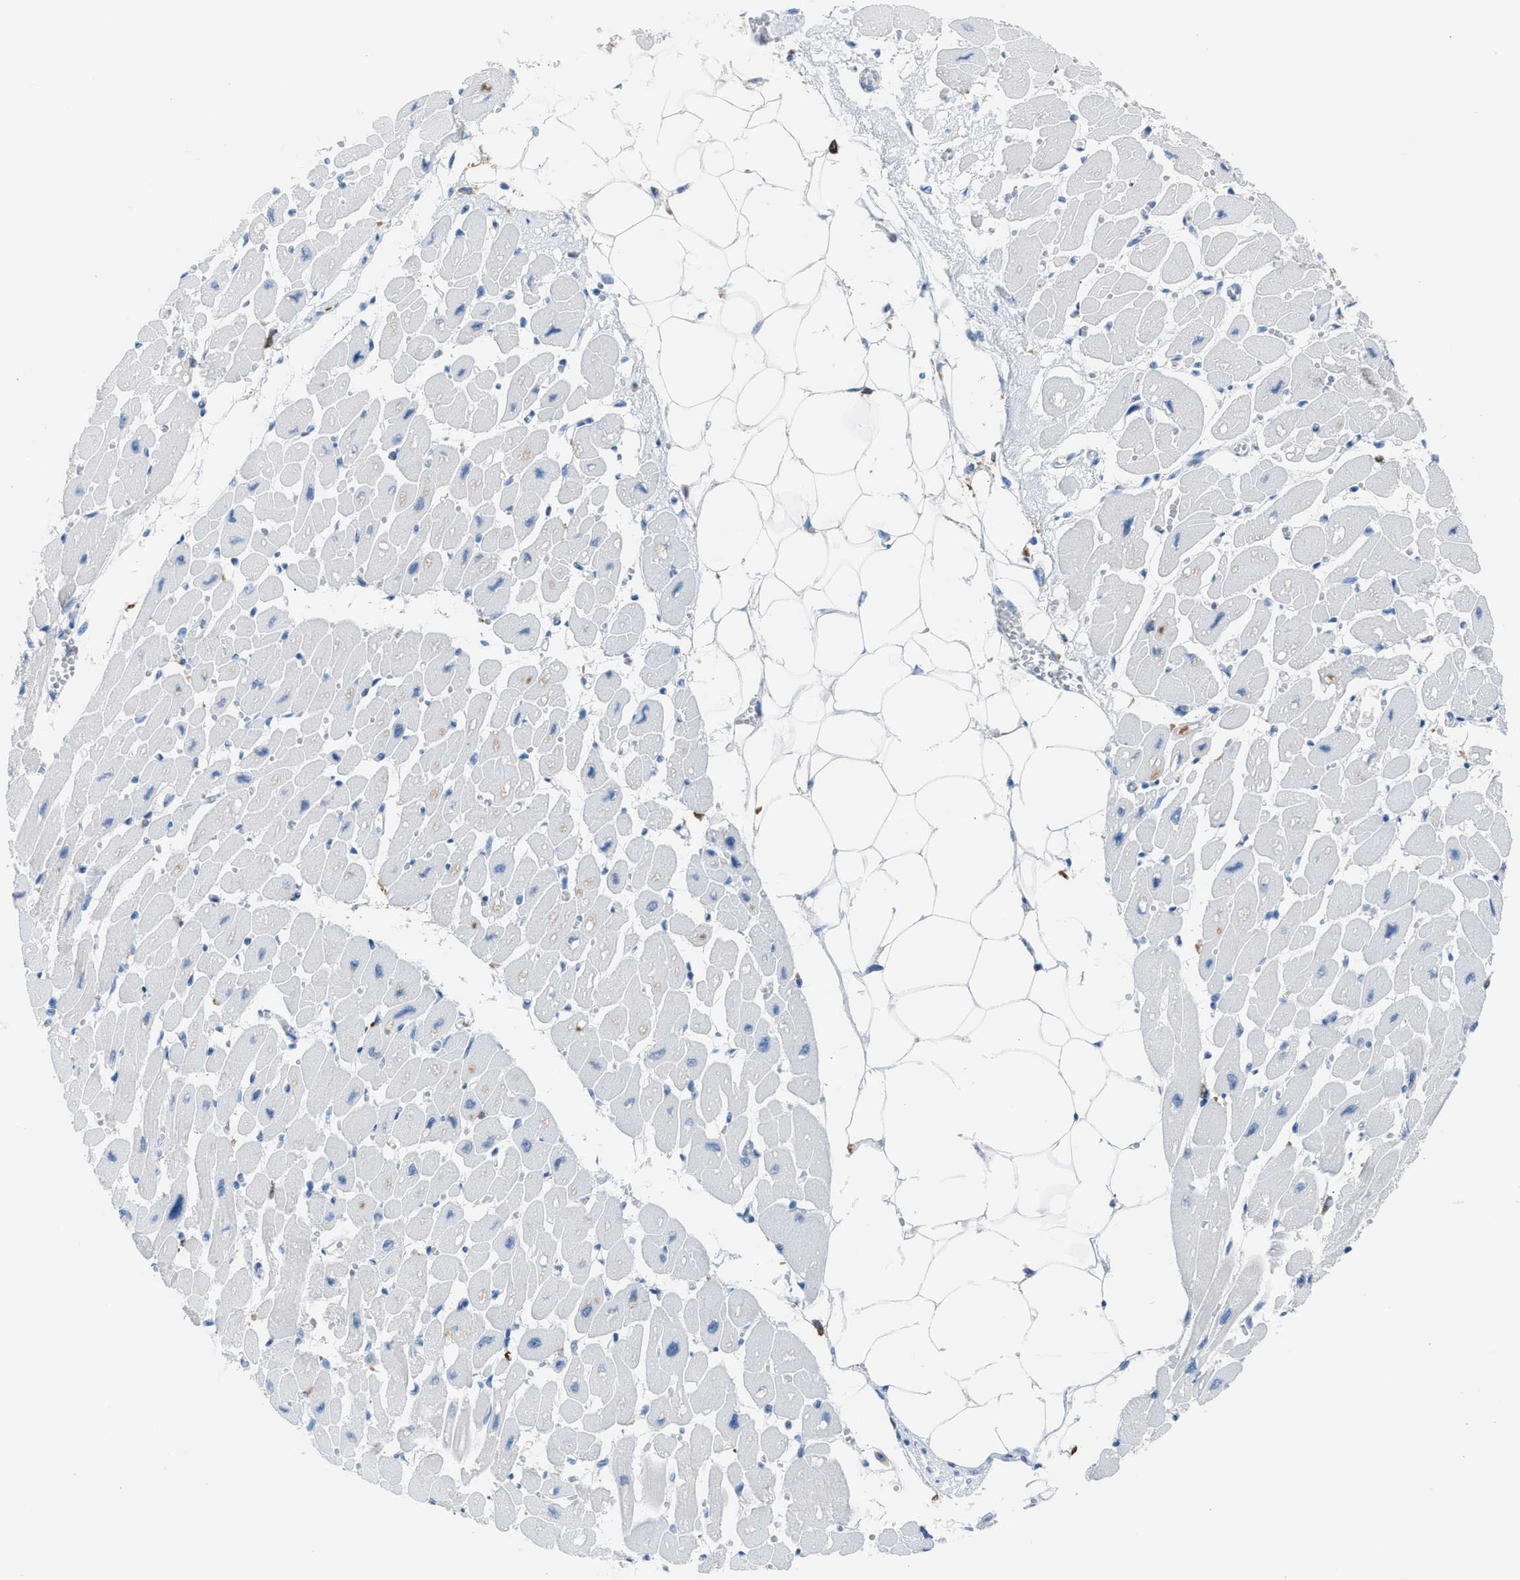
{"staining": {"intensity": "weak", "quantity": "<25%", "location": "cytoplasmic/membranous"}, "tissue": "heart muscle", "cell_type": "Cardiomyocytes", "image_type": "normal", "snomed": [{"axis": "morphology", "description": "Normal tissue, NOS"}, {"axis": "topography", "description": "Heart"}], "caption": "Immunohistochemistry histopathology image of benign heart muscle: human heart muscle stained with DAB shows no significant protein expression in cardiomyocytes.", "gene": "CLEC10A", "patient": {"sex": "female", "age": 54}}